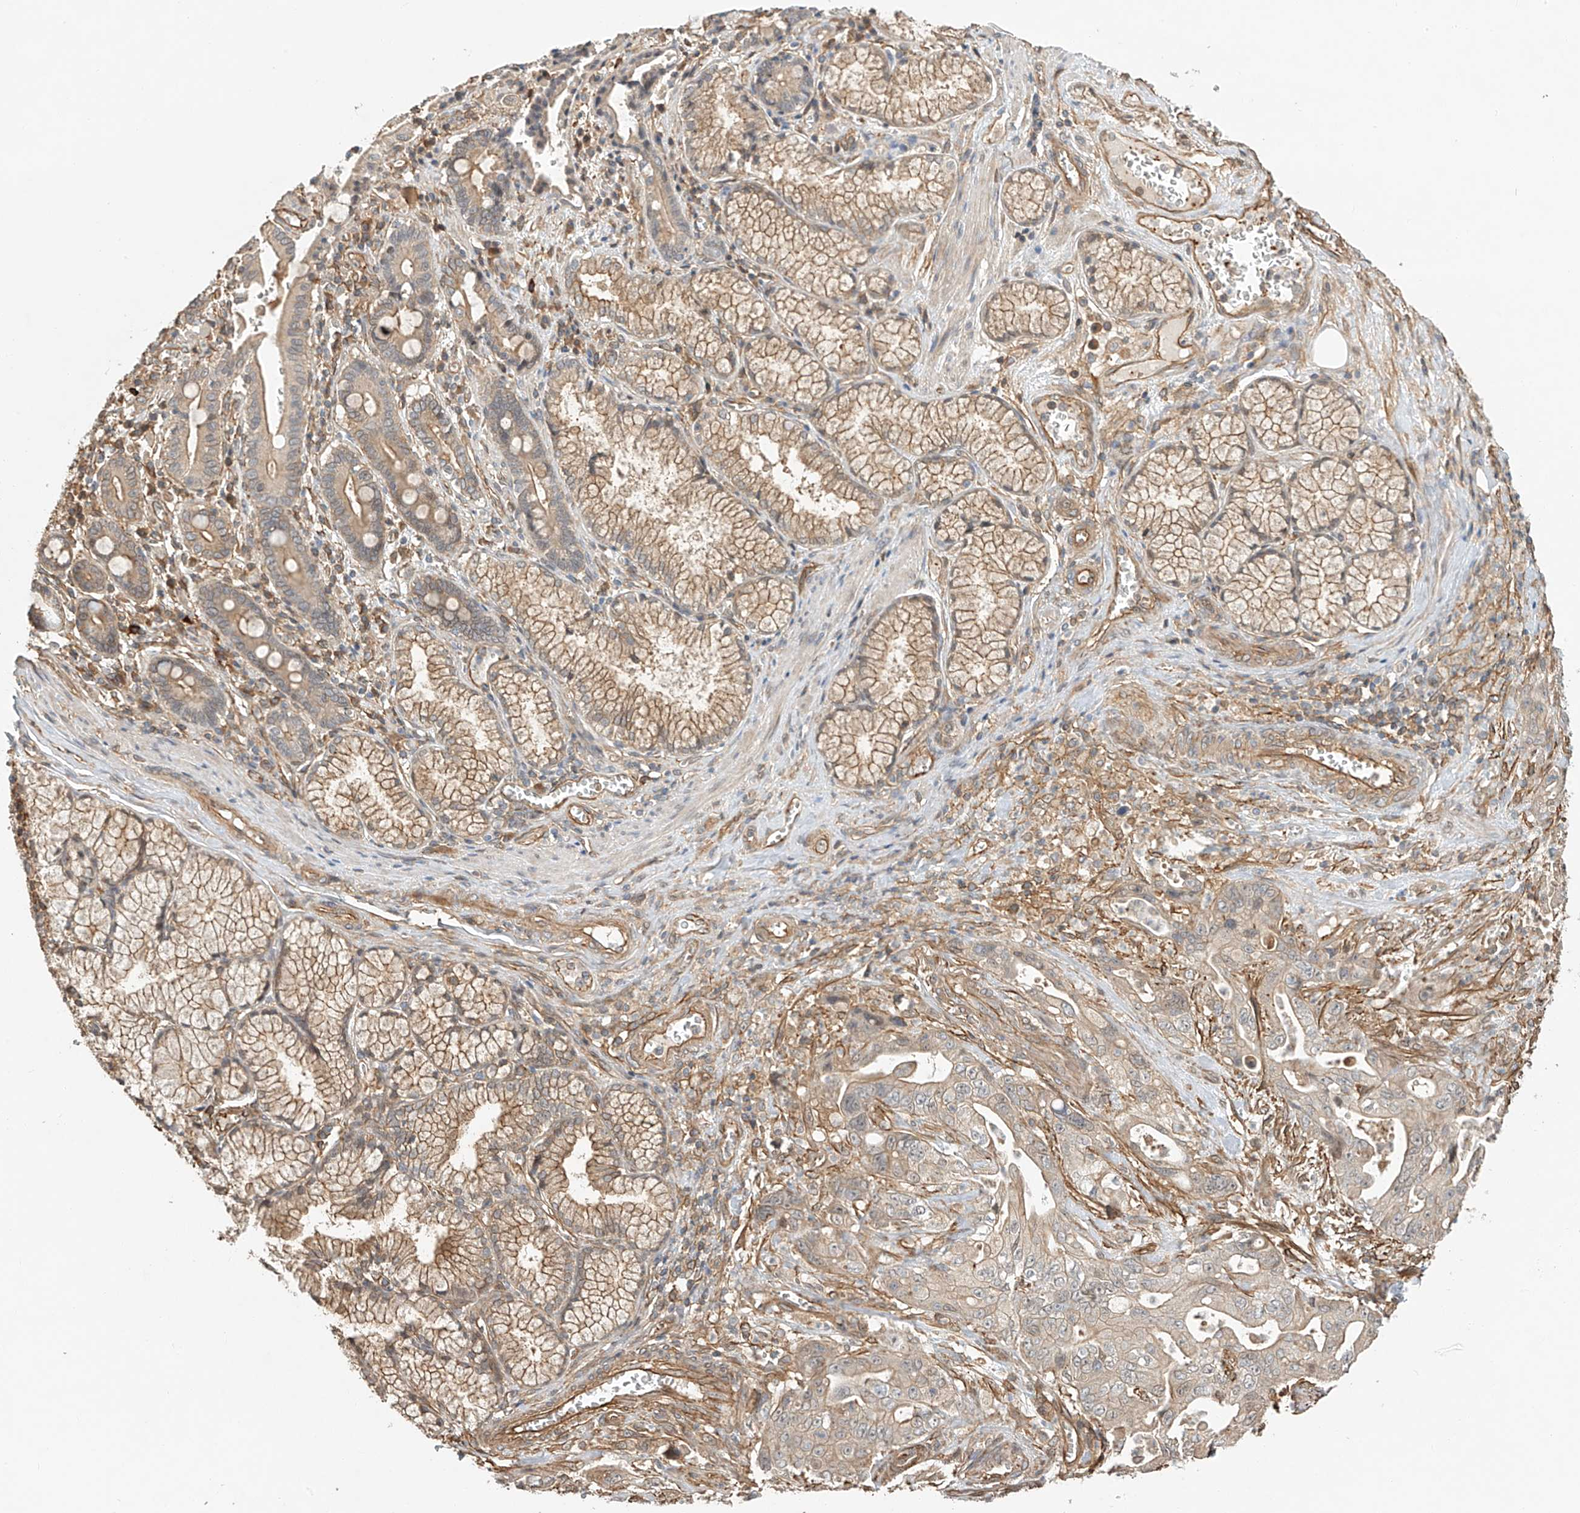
{"staining": {"intensity": "weak", "quantity": "25%-75%", "location": "cytoplasmic/membranous"}, "tissue": "pancreatic cancer", "cell_type": "Tumor cells", "image_type": "cancer", "snomed": [{"axis": "morphology", "description": "Adenocarcinoma, NOS"}, {"axis": "topography", "description": "Pancreas"}], "caption": "Immunohistochemical staining of pancreatic cancer (adenocarcinoma) exhibits low levels of weak cytoplasmic/membranous positivity in approximately 25%-75% of tumor cells. Immunohistochemistry stains the protein in brown and the nuclei are stained blue.", "gene": "CSMD3", "patient": {"sex": "male", "age": 70}}